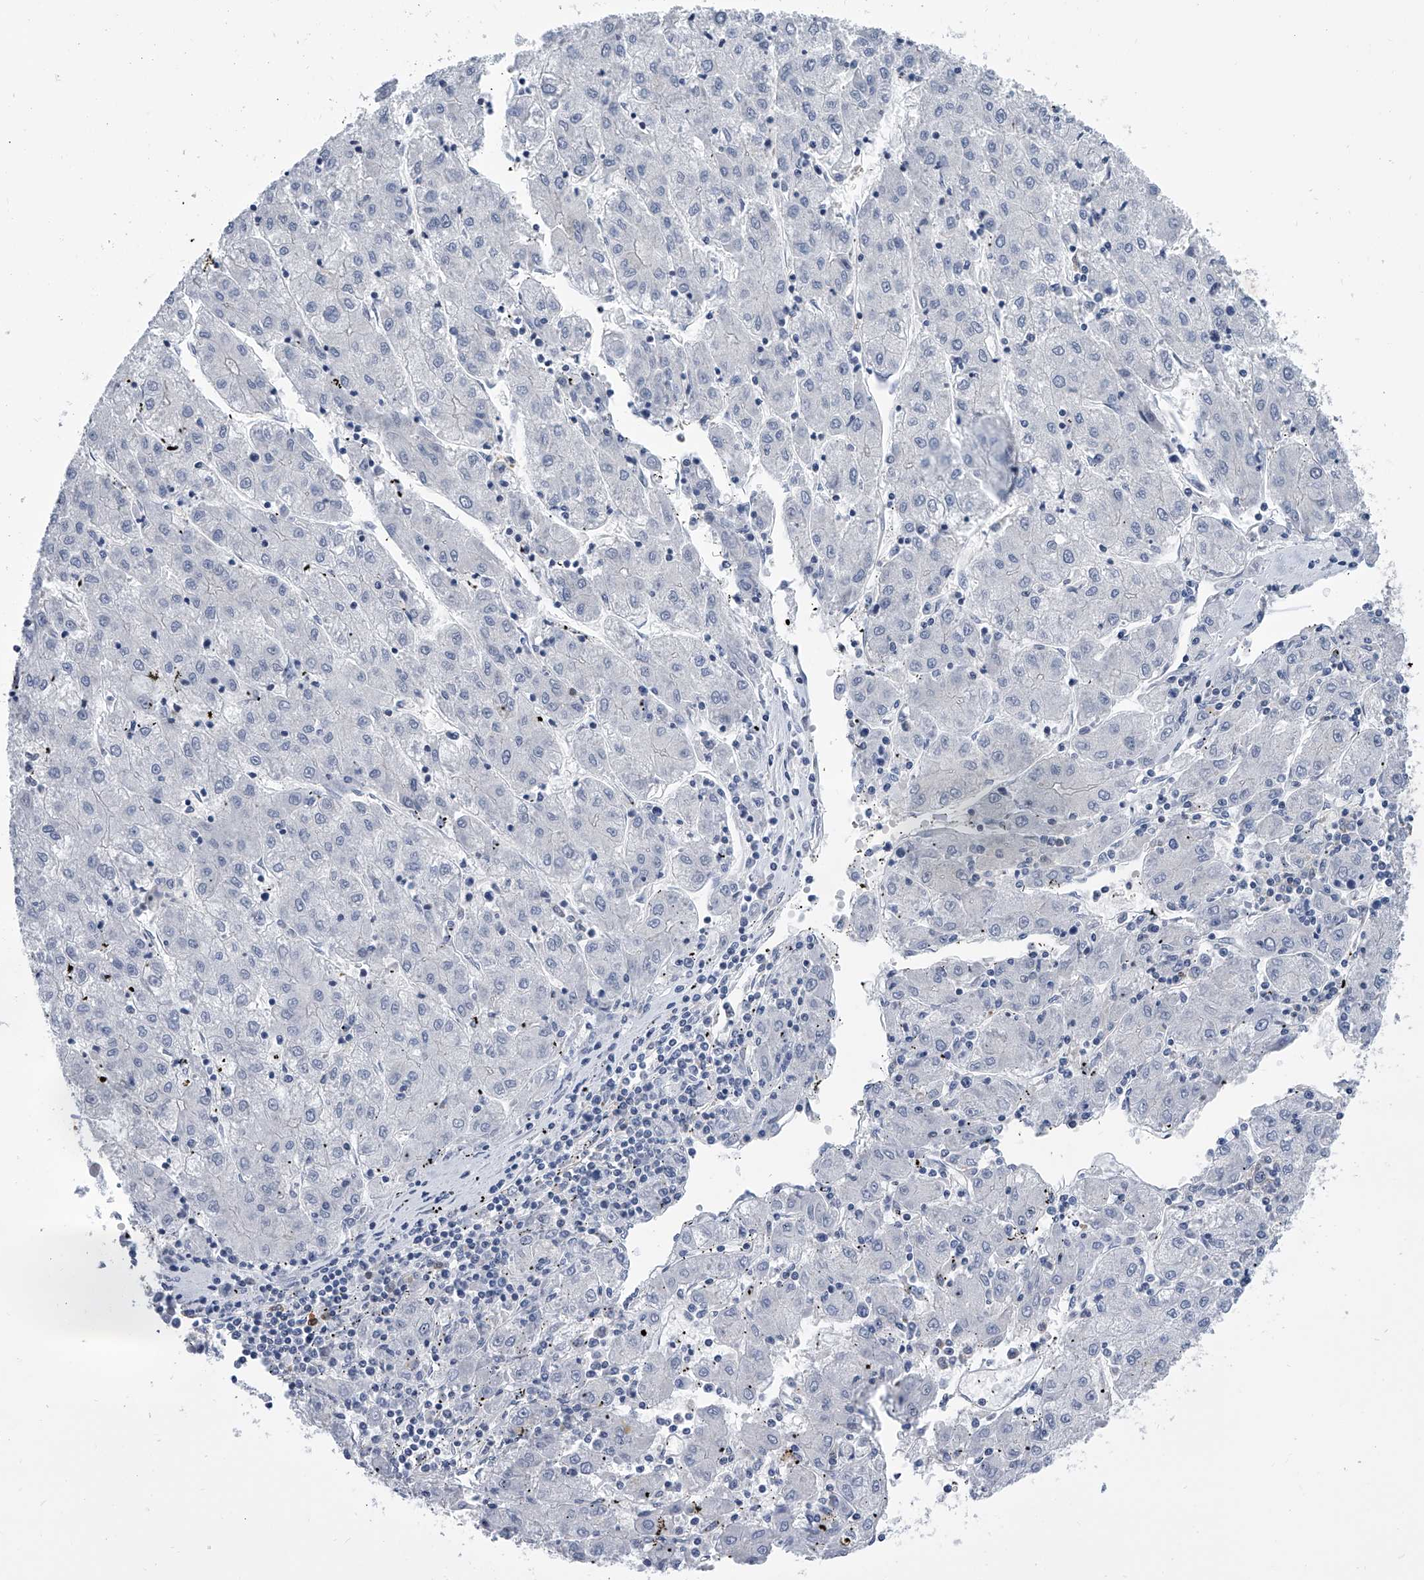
{"staining": {"intensity": "negative", "quantity": "none", "location": "none"}, "tissue": "liver cancer", "cell_type": "Tumor cells", "image_type": "cancer", "snomed": [{"axis": "morphology", "description": "Carcinoma, Hepatocellular, NOS"}, {"axis": "topography", "description": "Liver"}], "caption": "Liver cancer (hepatocellular carcinoma) was stained to show a protein in brown. There is no significant expression in tumor cells.", "gene": "SERPINB9", "patient": {"sex": "male", "age": 72}}